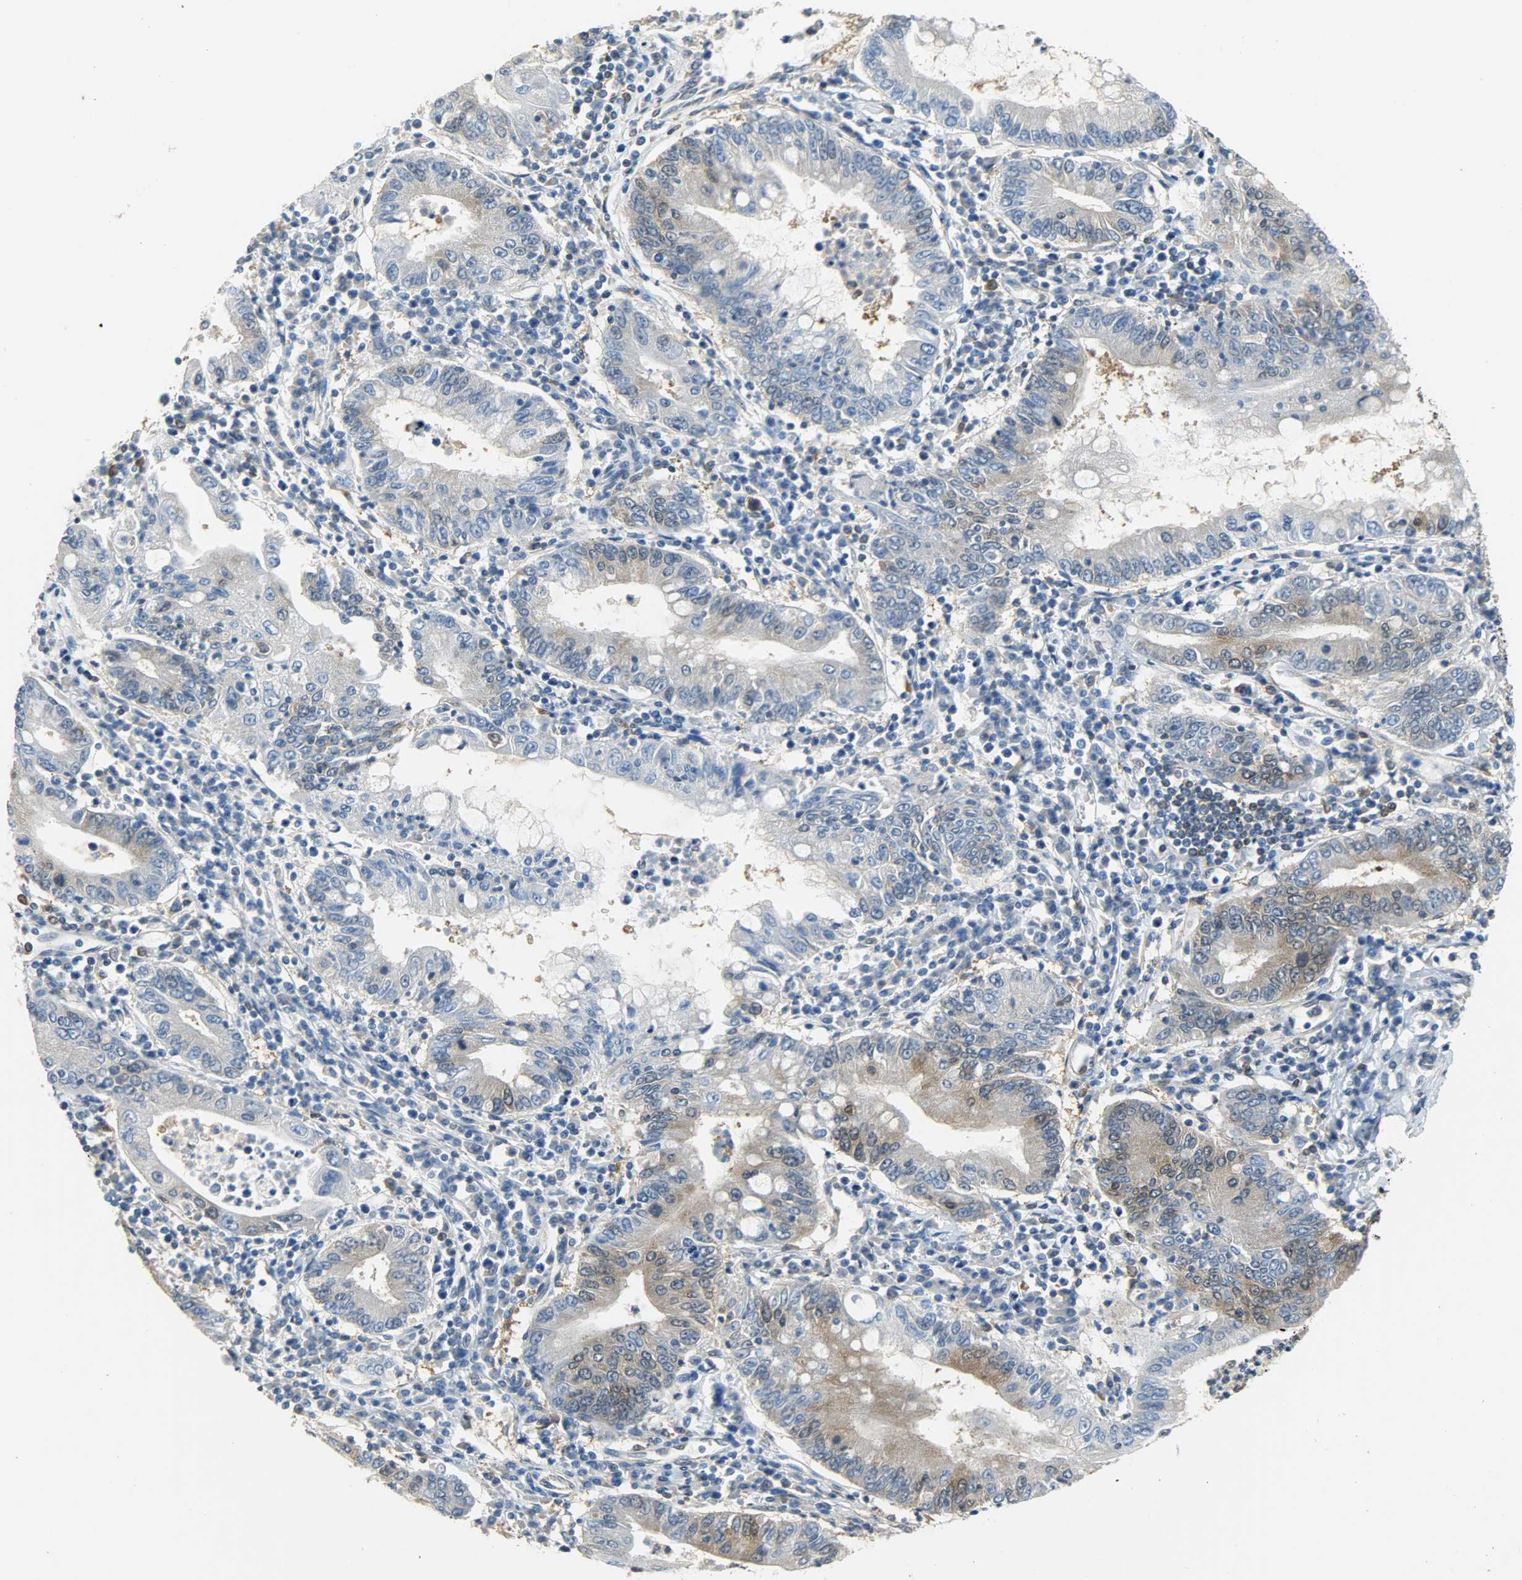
{"staining": {"intensity": "moderate", "quantity": "25%-75%", "location": "cytoplasmic/membranous,nuclear"}, "tissue": "stomach cancer", "cell_type": "Tumor cells", "image_type": "cancer", "snomed": [{"axis": "morphology", "description": "Normal tissue, NOS"}, {"axis": "morphology", "description": "Adenocarcinoma, NOS"}, {"axis": "topography", "description": "Esophagus"}, {"axis": "topography", "description": "Stomach, upper"}, {"axis": "topography", "description": "Peripheral nerve tissue"}], "caption": "Moderate cytoplasmic/membranous and nuclear expression for a protein is appreciated in about 25%-75% of tumor cells of stomach cancer (adenocarcinoma) using IHC.", "gene": "EIF4EBP1", "patient": {"sex": "male", "age": 62}}